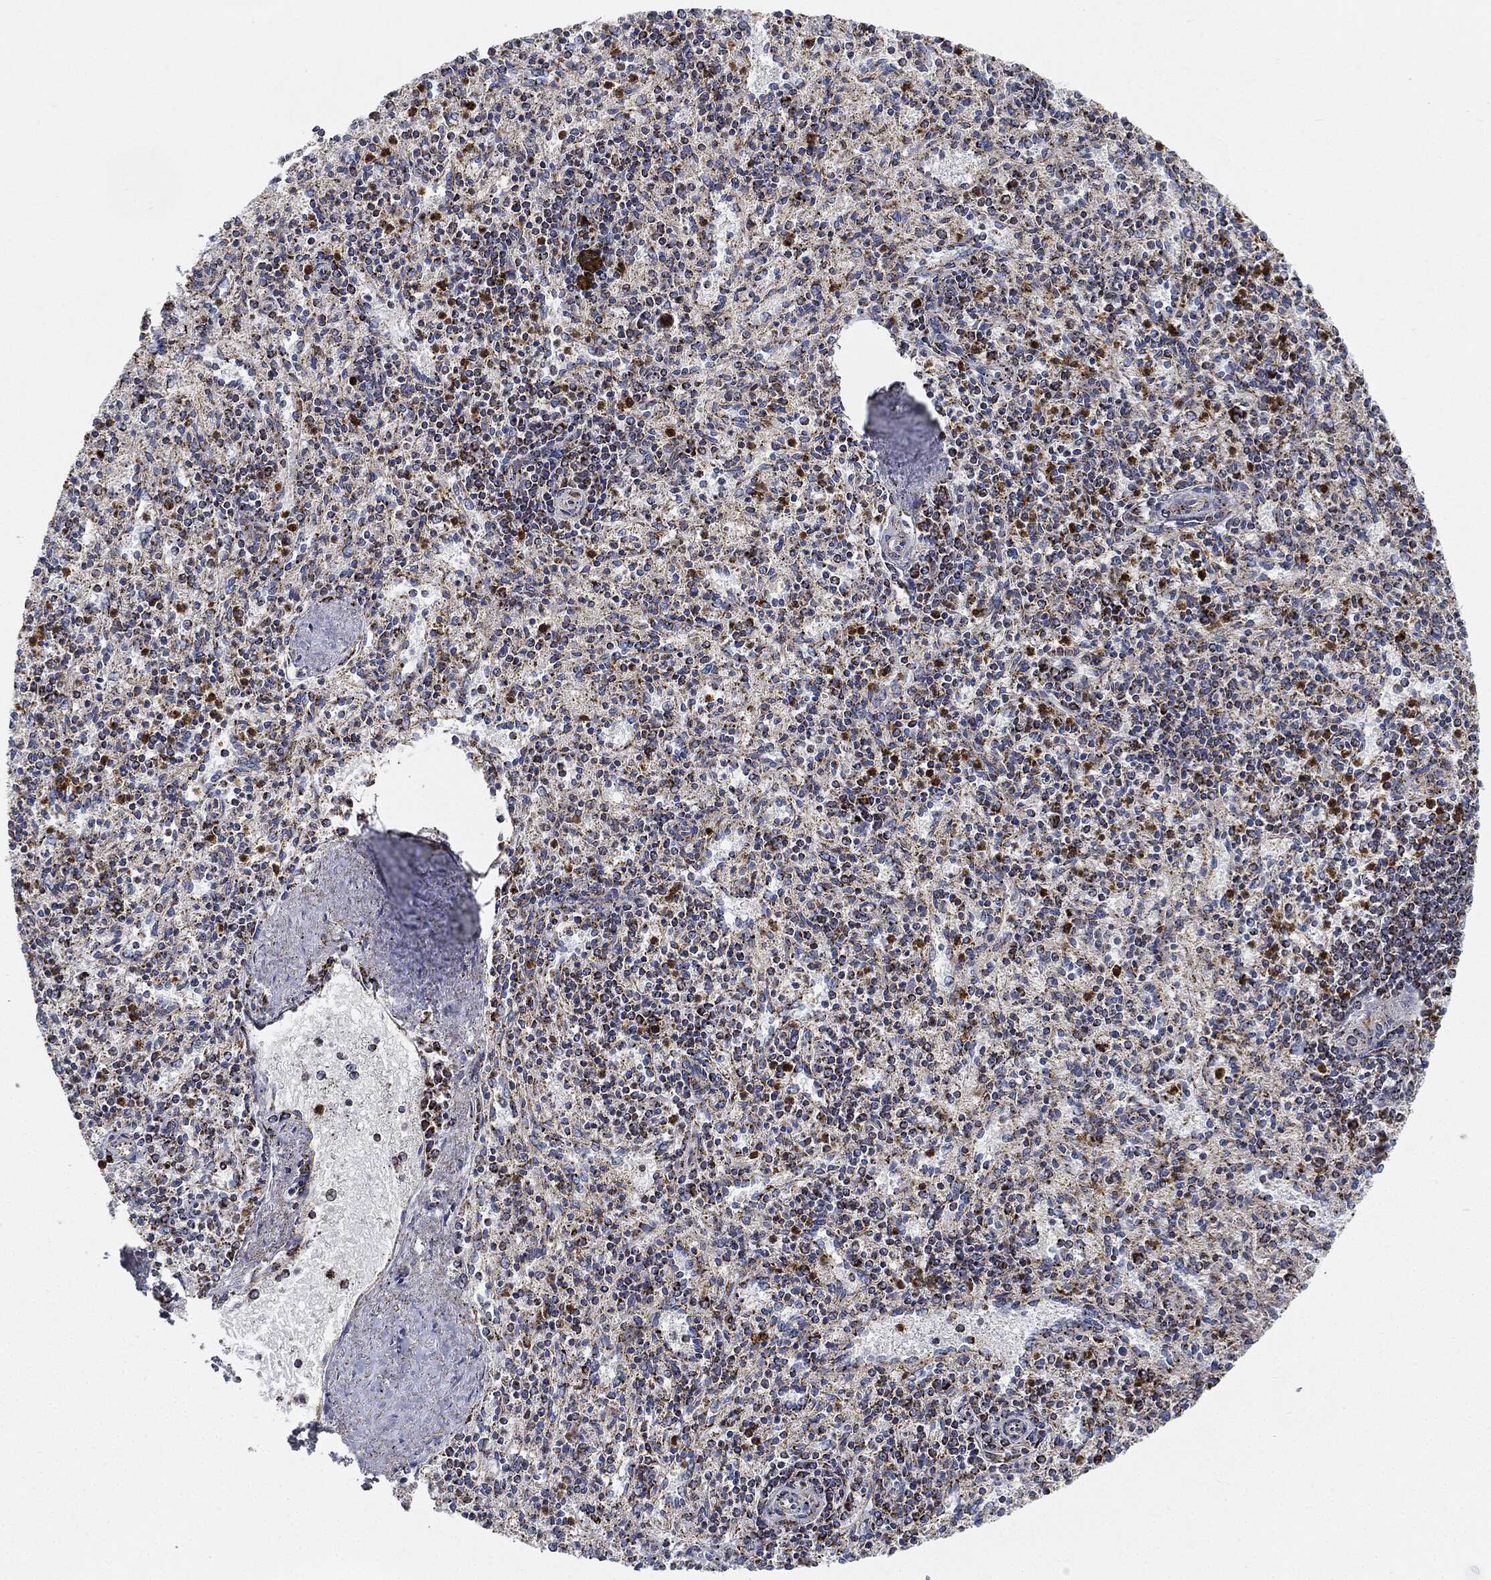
{"staining": {"intensity": "strong", "quantity": "<25%", "location": "cytoplasmic/membranous"}, "tissue": "spleen", "cell_type": "Cells in red pulp", "image_type": "normal", "snomed": [{"axis": "morphology", "description": "Normal tissue, NOS"}, {"axis": "topography", "description": "Spleen"}], "caption": "Protein expression analysis of normal spleen exhibits strong cytoplasmic/membranous expression in approximately <25% of cells in red pulp.", "gene": "CAPN15", "patient": {"sex": "female", "age": 37}}